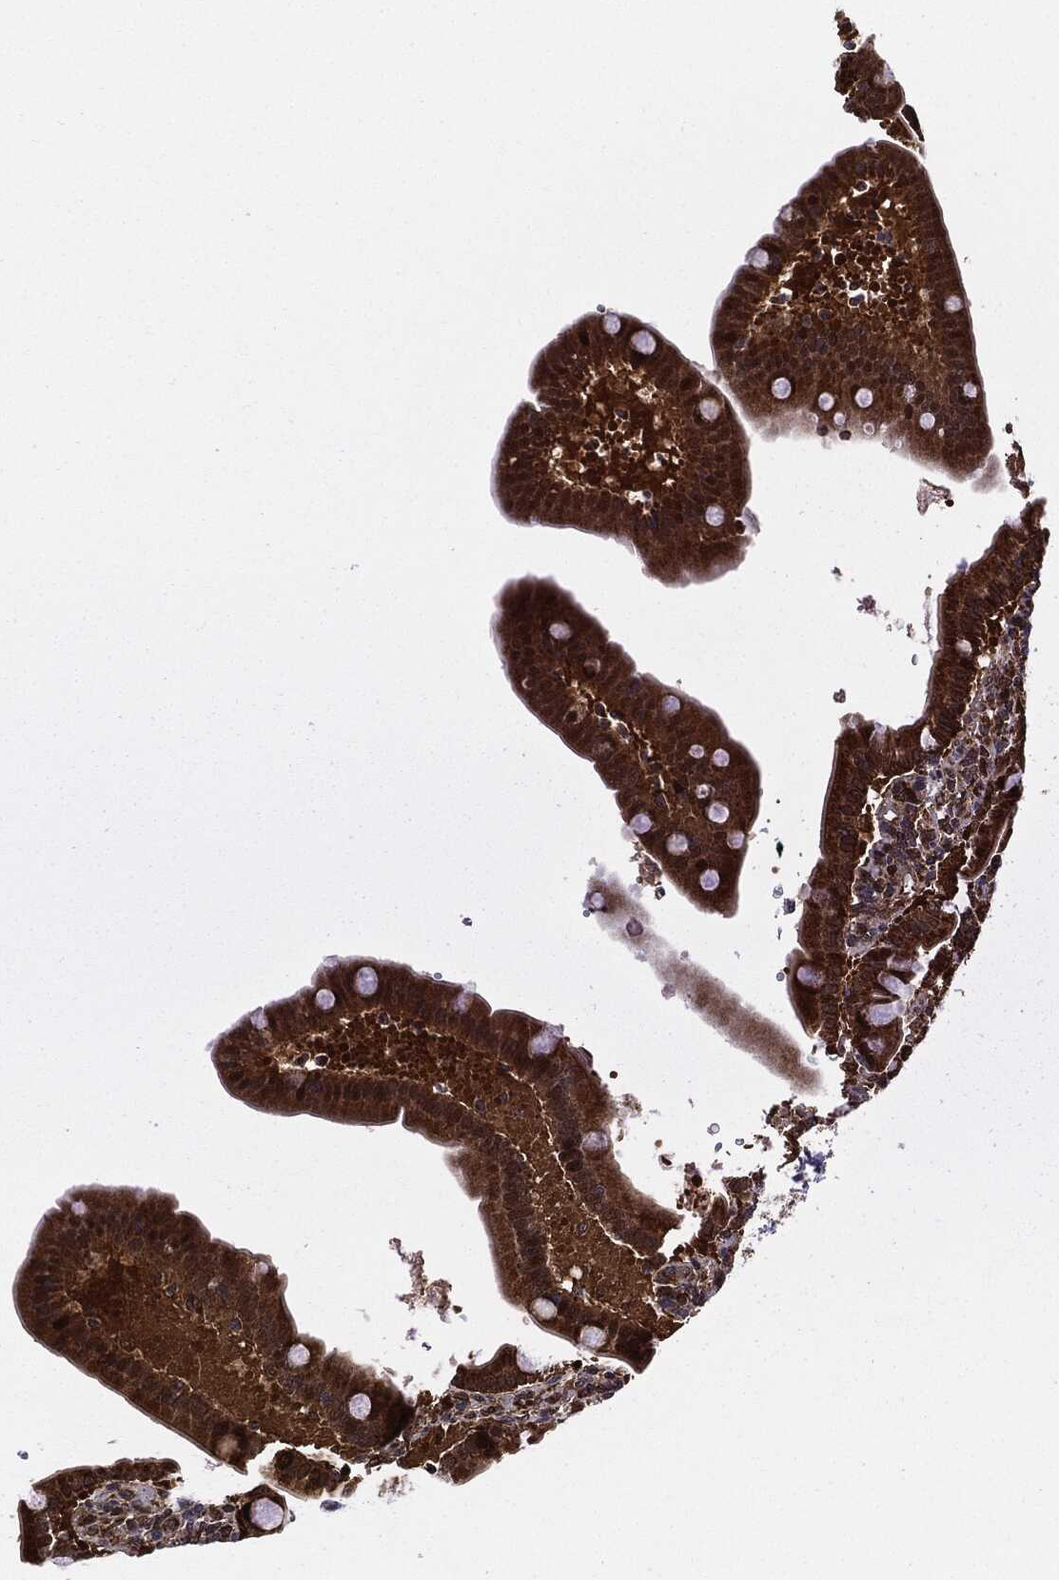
{"staining": {"intensity": "strong", "quantity": ">75%", "location": "cytoplasmic/membranous"}, "tissue": "small intestine", "cell_type": "Glandular cells", "image_type": "normal", "snomed": [{"axis": "morphology", "description": "Normal tissue, NOS"}, {"axis": "topography", "description": "Small intestine"}], "caption": "The immunohistochemical stain labels strong cytoplasmic/membranous positivity in glandular cells of normal small intestine.", "gene": "RNASEL", "patient": {"sex": "male", "age": 66}}